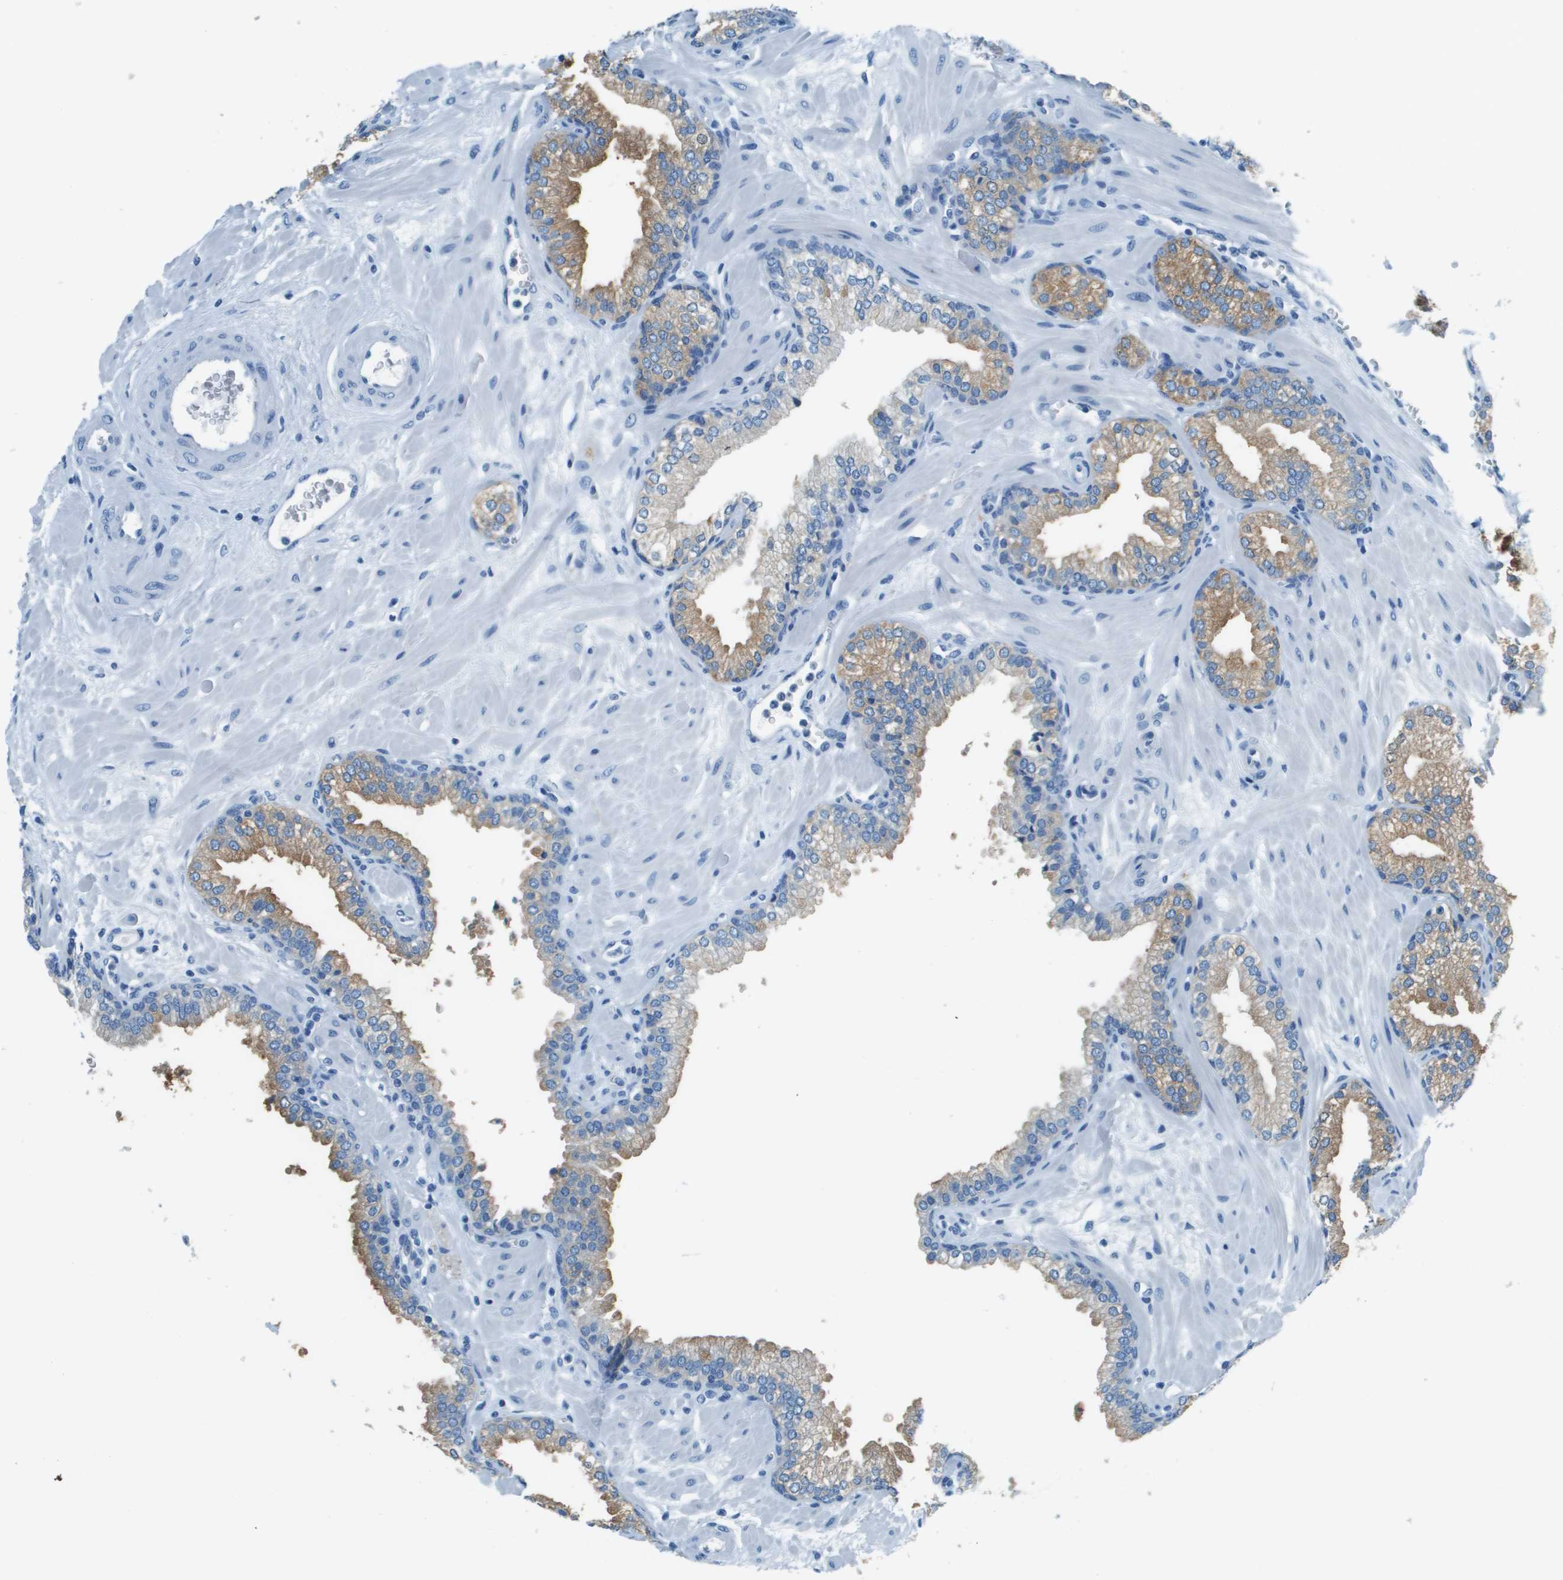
{"staining": {"intensity": "weak", "quantity": ">75%", "location": "cytoplasmic/membranous"}, "tissue": "prostate", "cell_type": "Glandular cells", "image_type": "normal", "snomed": [{"axis": "morphology", "description": "Normal tissue, NOS"}, {"axis": "morphology", "description": "Urothelial carcinoma, Low grade"}, {"axis": "topography", "description": "Urinary bladder"}, {"axis": "topography", "description": "Prostate"}], "caption": "Immunohistochemical staining of benign prostate displays low levels of weak cytoplasmic/membranous staining in approximately >75% of glandular cells.", "gene": "SLC16A10", "patient": {"sex": "male", "age": 60}}